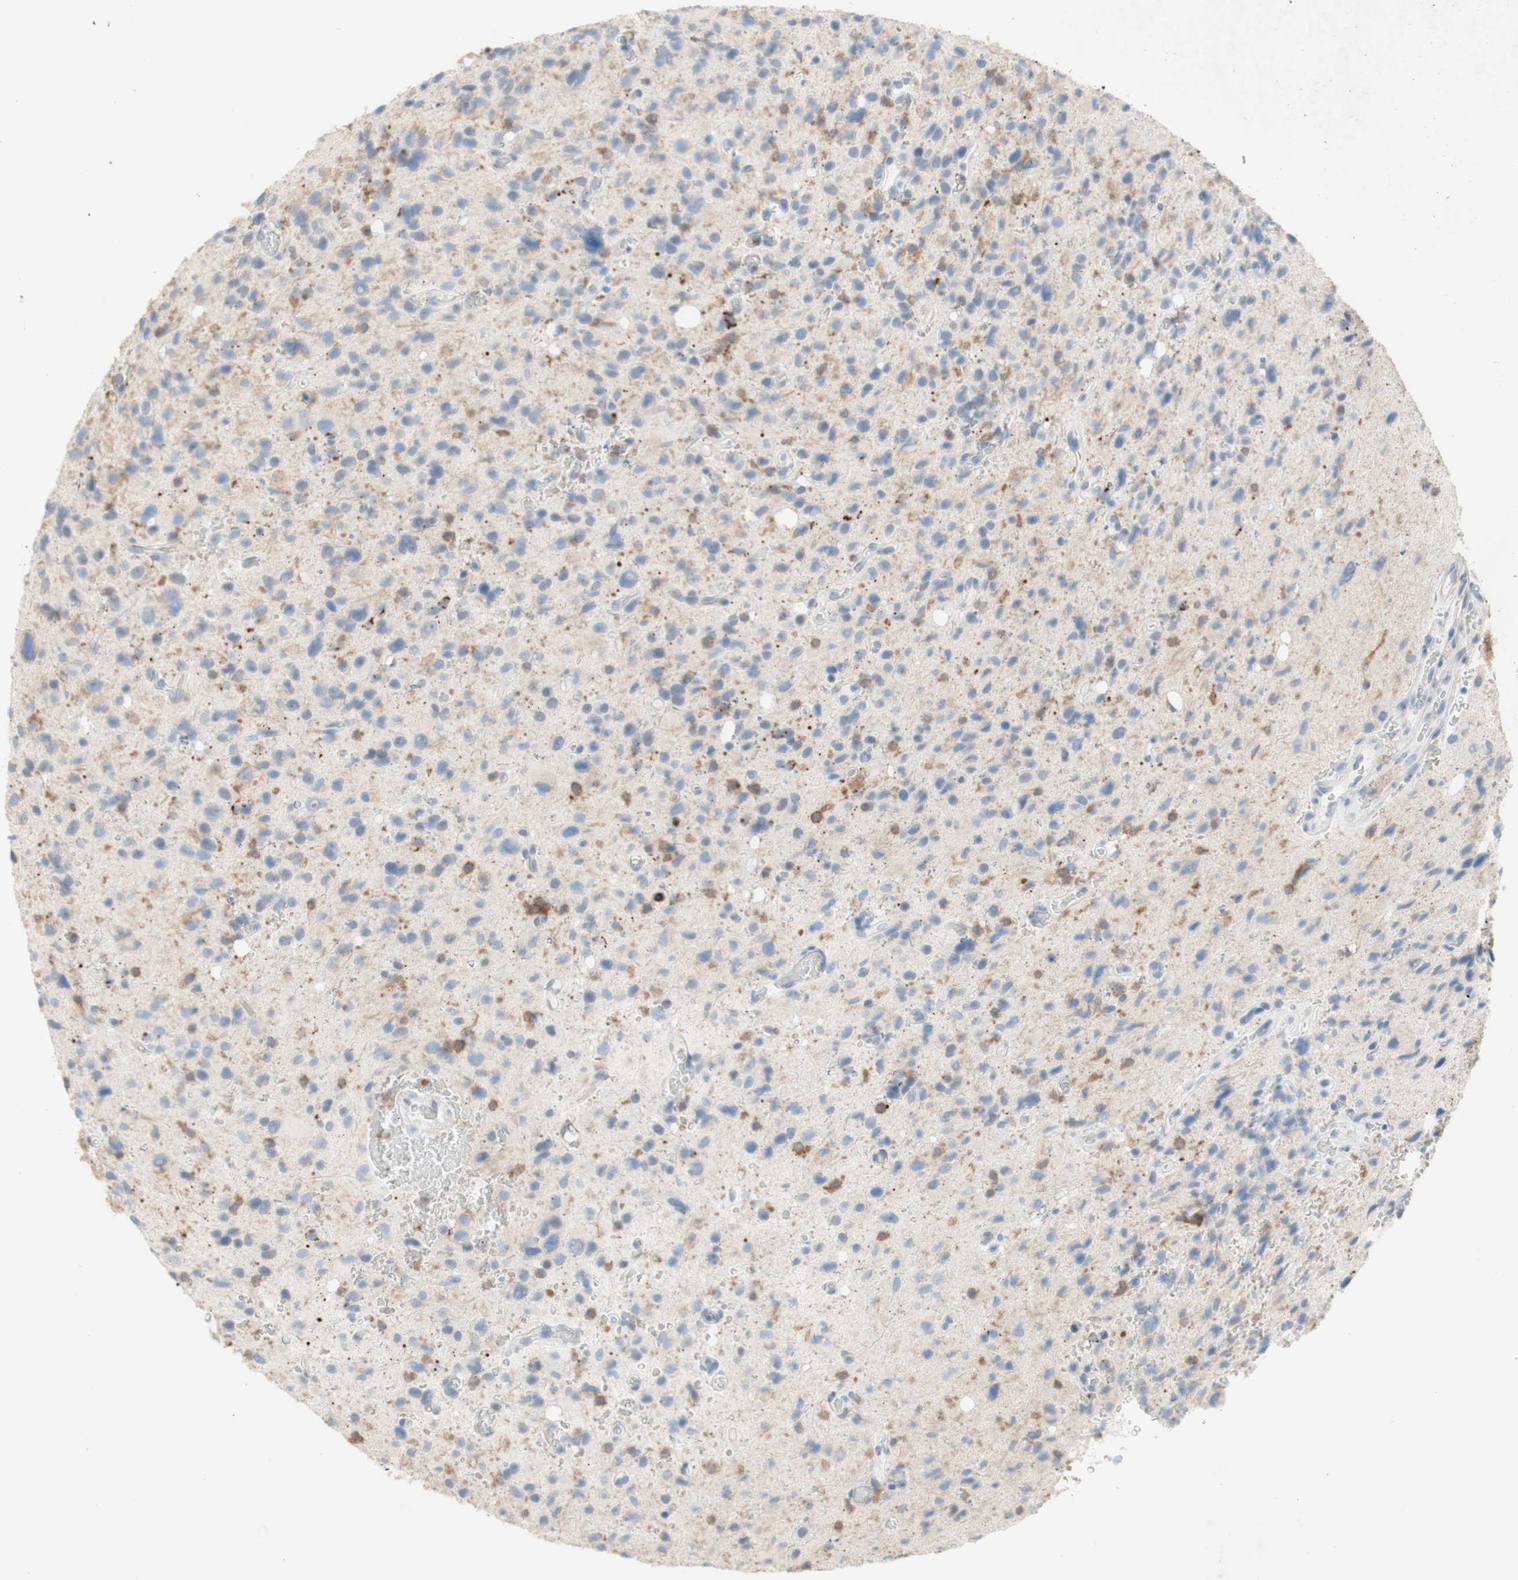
{"staining": {"intensity": "moderate", "quantity": "<25%", "location": "cytoplasmic/membranous"}, "tissue": "glioma", "cell_type": "Tumor cells", "image_type": "cancer", "snomed": [{"axis": "morphology", "description": "Glioma, malignant, High grade"}, {"axis": "topography", "description": "Brain"}], "caption": "Immunohistochemical staining of malignant glioma (high-grade) reveals moderate cytoplasmic/membranous protein expression in approximately <25% of tumor cells. The staining was performed using DAB (3,3'-diaminobenzidine), with brown indicating positive protein expression. Nuclei are stained blue with hematoxylin.", "gene": "SPINK6", "patient": {"sex": "male", "age": 48}}